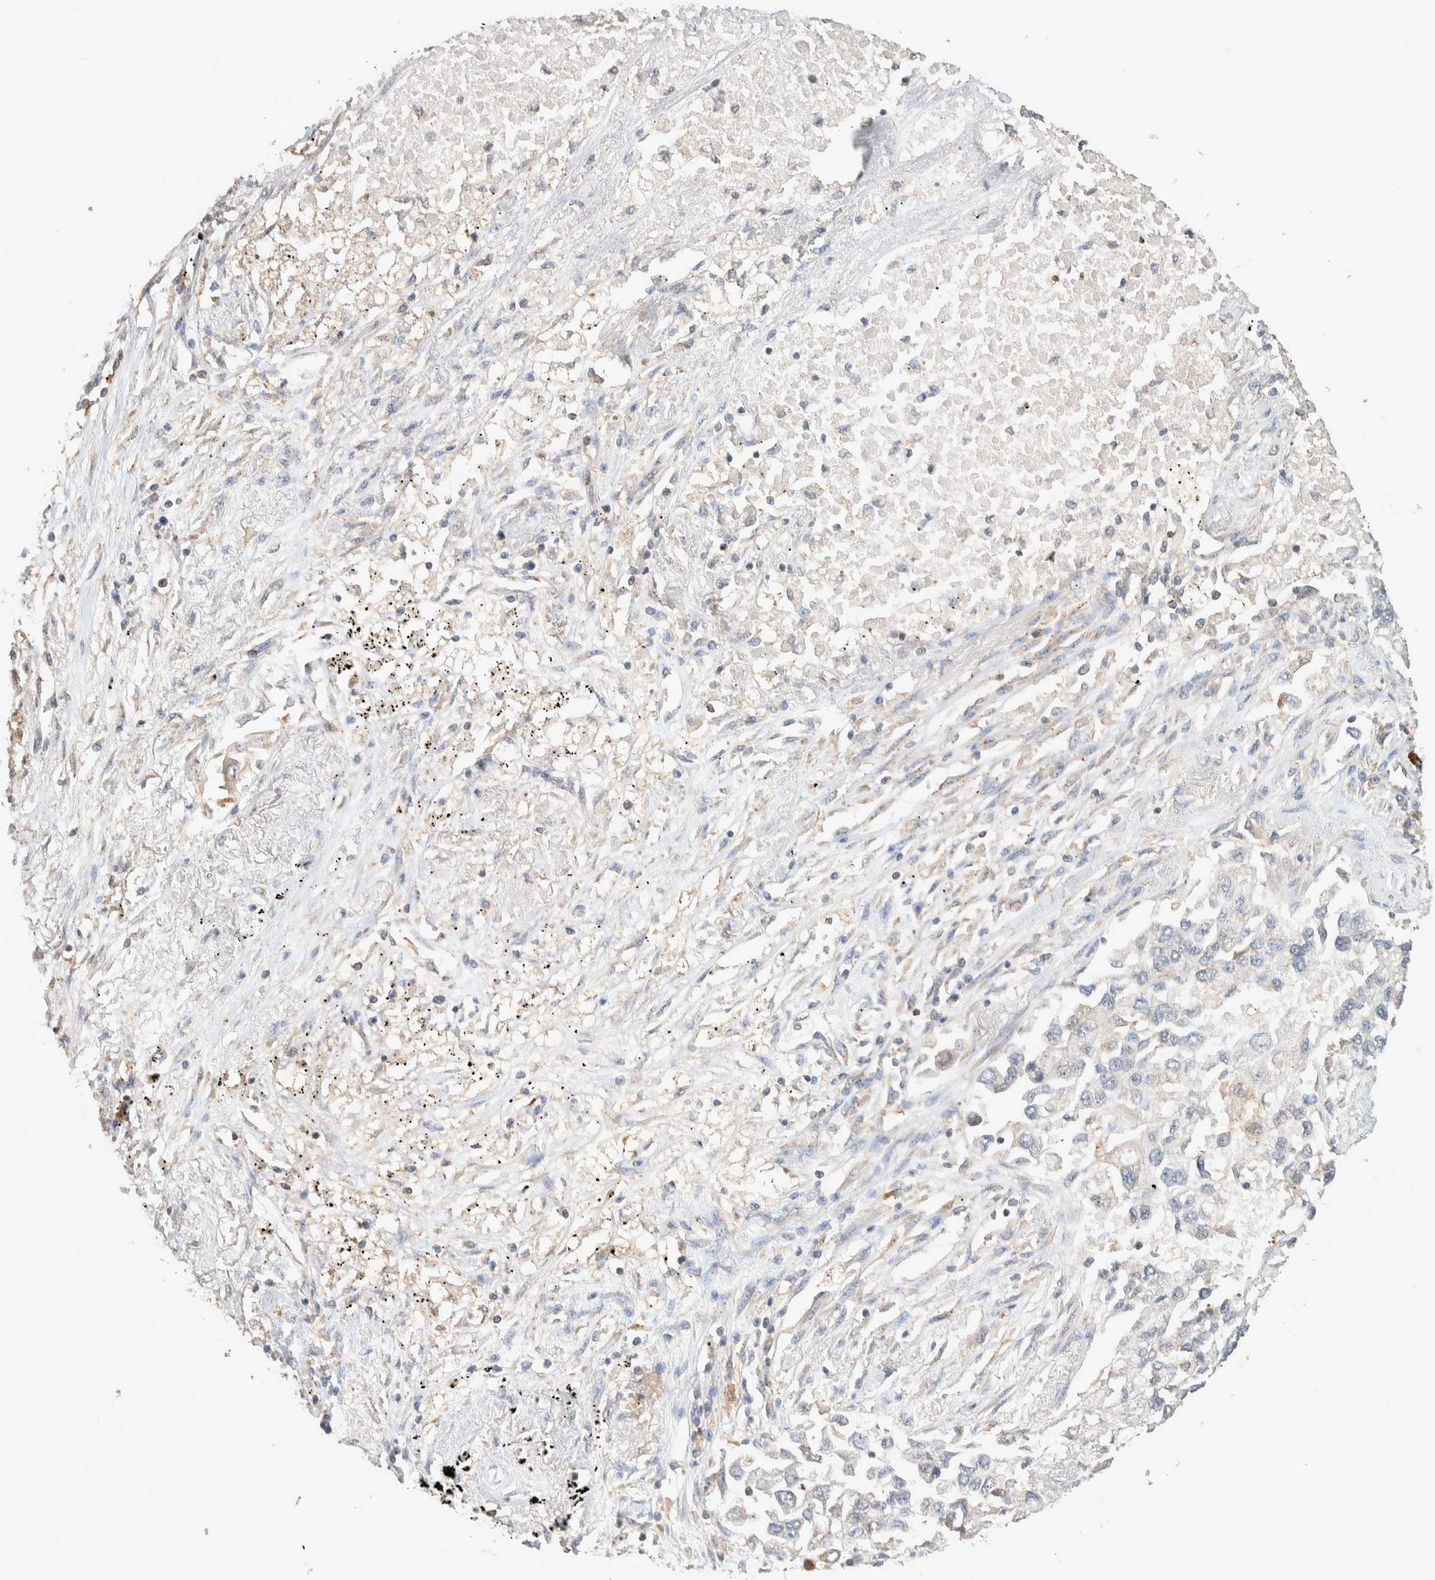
{"staining": {"intensity": "moderate", "quantity": "<25%", "location": "cytoplasmic/membranous"}, "tissue": "lung cancer", "cell_type": "Tumor cells", "image_type": "cancer", "snomed": [{"axis": "morphology", "description": "Inflammation, NOS"}, {"axis": "morphology", "description": "Adenocarcinoma, NOS"}, {"axis": "topography", "description": "Lung"}], "caption": "High-power microscopy captured an IHC histopathology image of lung adenocarcinoma, revealing moderate cytoplasmic/membranous expression in approximately <25% of tumor cells.", "gene": "DEPTOR", "patient": {"sex": "male", "age": 63}}